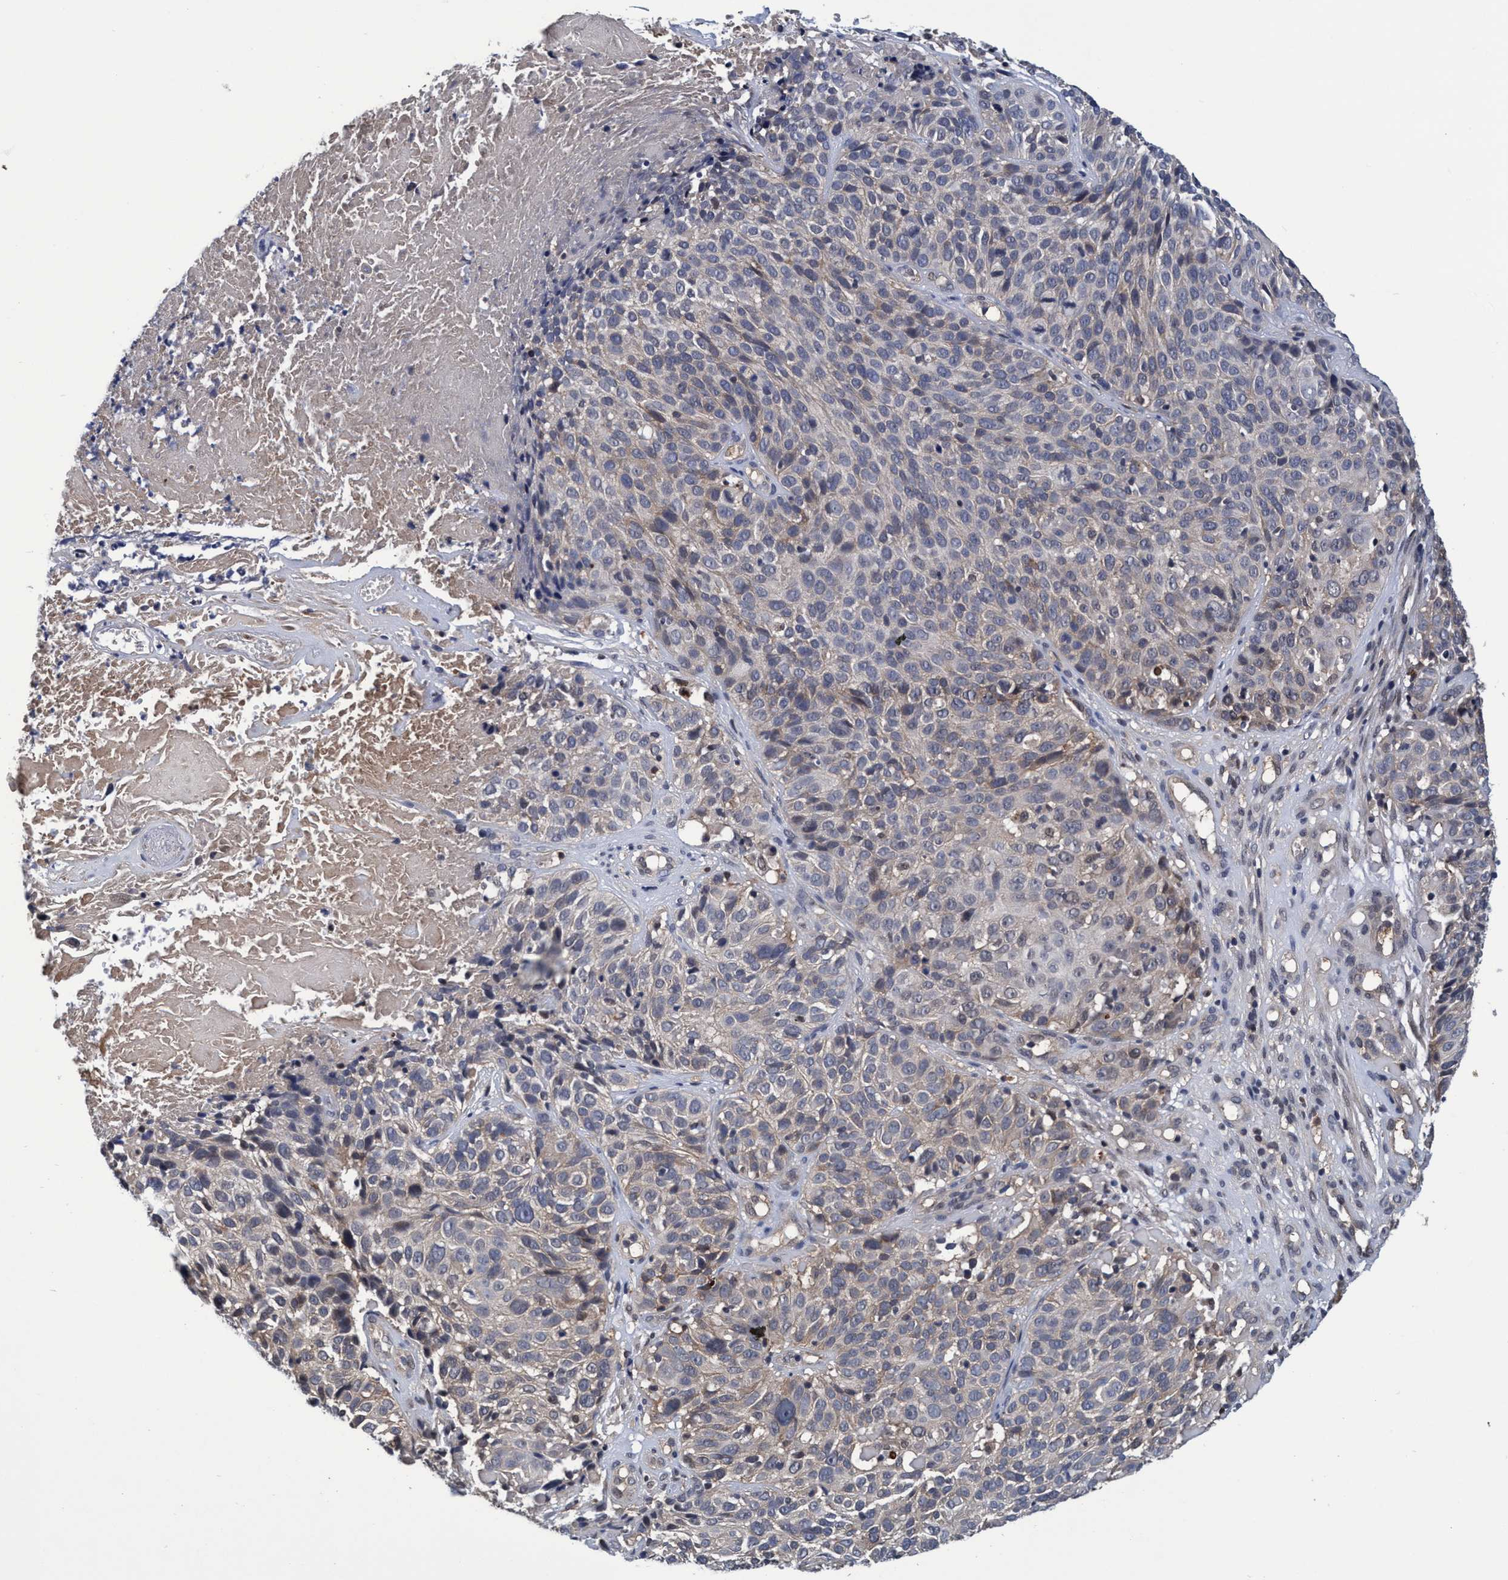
{"staining": {"intensity": "weak", "quantity": "25%-75%", "location": "cytoplasmic/membranous"}, "tissue": "cervical cancer", "cell_type": "Tumor cells", "image_type": "cancer", "snomed": [{"axis": "morphology", "description": "Squamous cell carcinoma, NOS"}, {"axis": "topography", "description": "Cervix"}], "caption": "Weak cytoplasmic/membranous staining is appreciated in approximately 25%-75% of tumor cells in cervical cancer. (DAB IHC, brown staining for protein, blue staining for nuclei).", "gene": "PSMD12", "patient": {"sex": "female", "age": 74}}